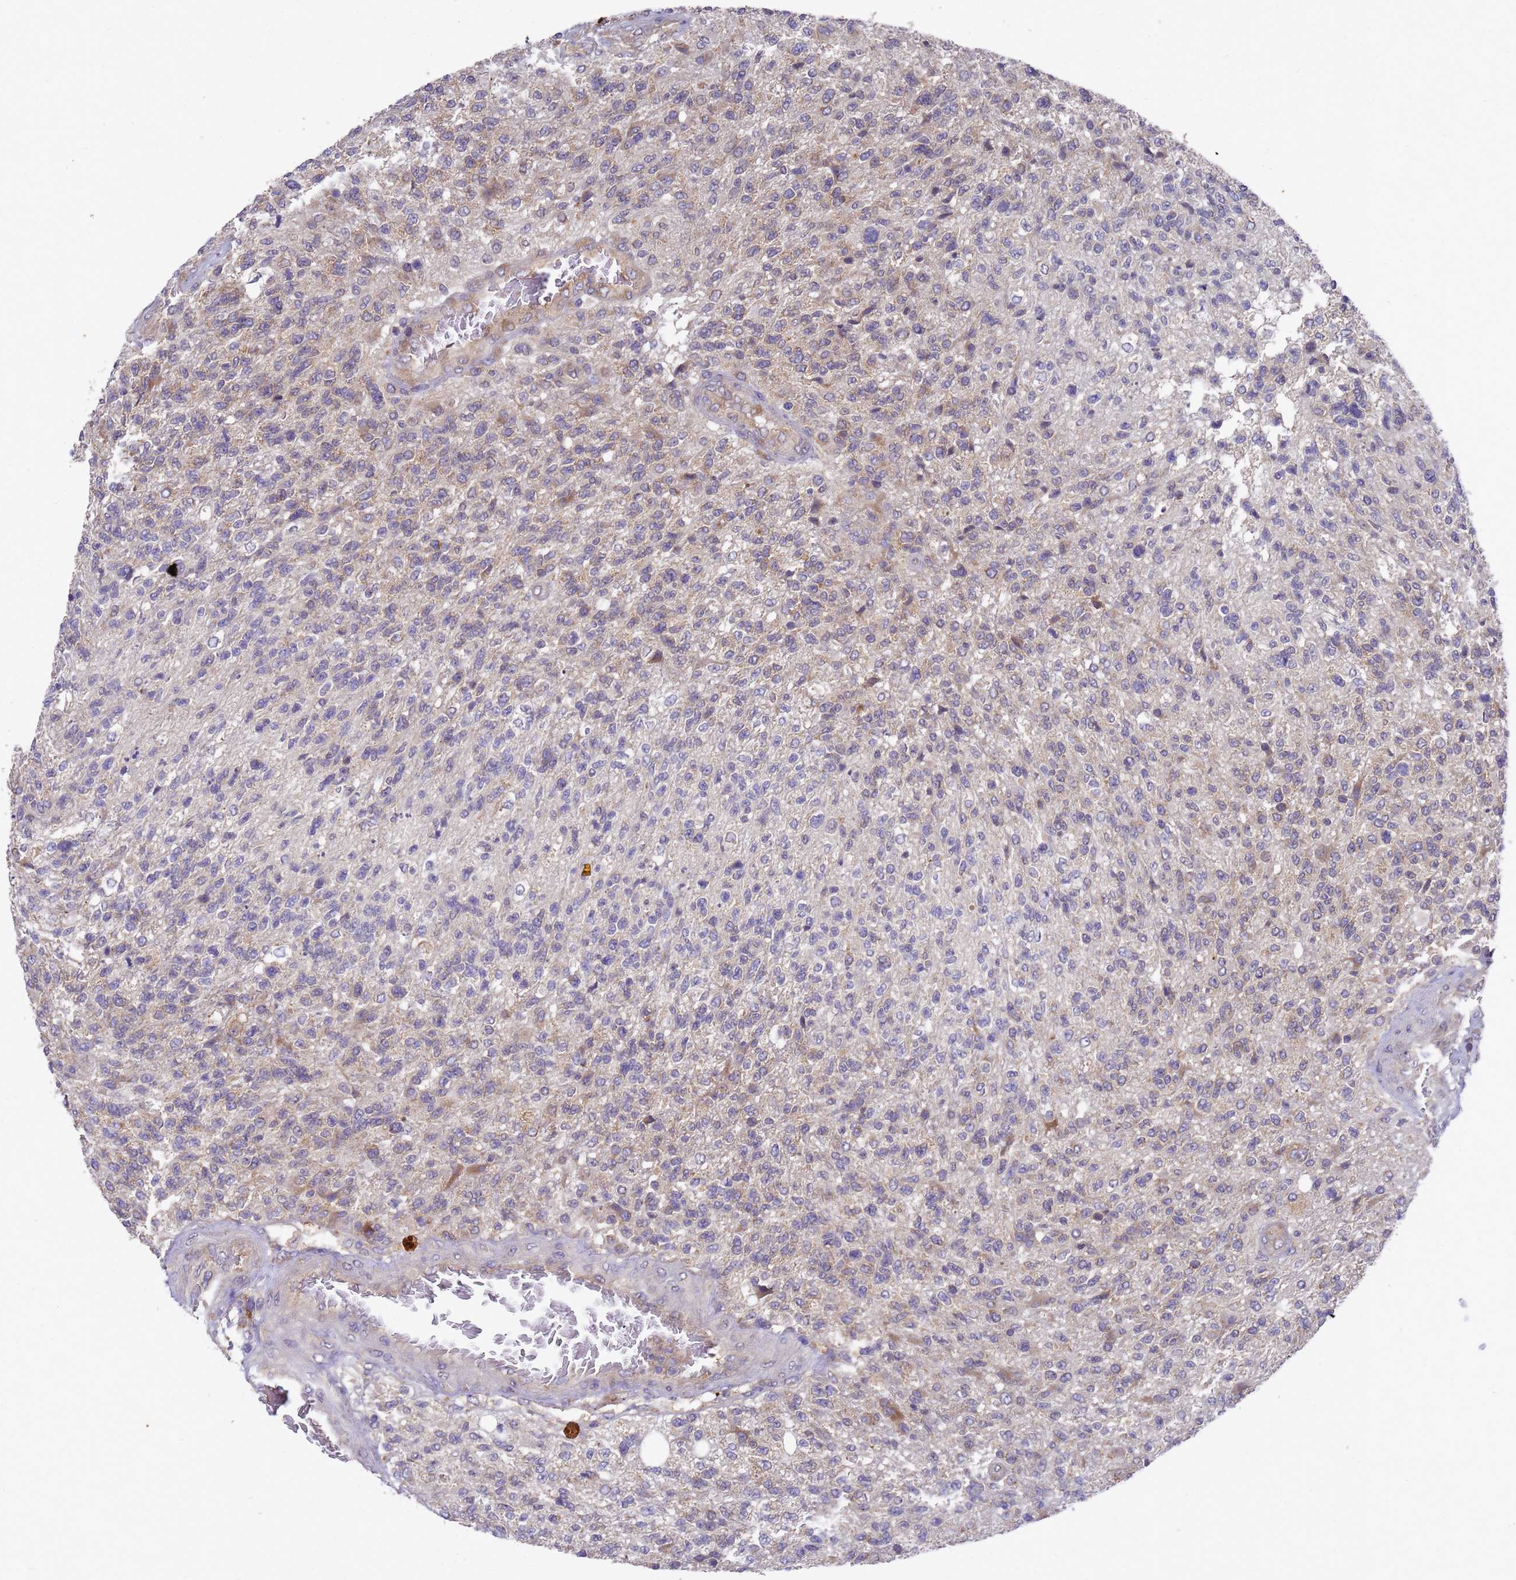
{"staining": {"intensity": "weak", "quantity": "25%-75%", "location": "cytoplasmic/membranous"}, "tissue": "glioma", "cell_type": "Tumor cells", "image_type": "cancer", "snomed": [{"axis": "morphology", "description": "Glioma, malignant, High grade"}, {"axis": "topography", "description": "Brain"}], "caption": "Malignant high-grade glioma stained for a protein exhibits weak cytoplasmic/membranous positivity in tumor cells. The protein of interest is shown in brown color, while the nuclei are stained blue.", "gene": "DCAF12L2", "patient": {"sex": "male", "age": 56}}